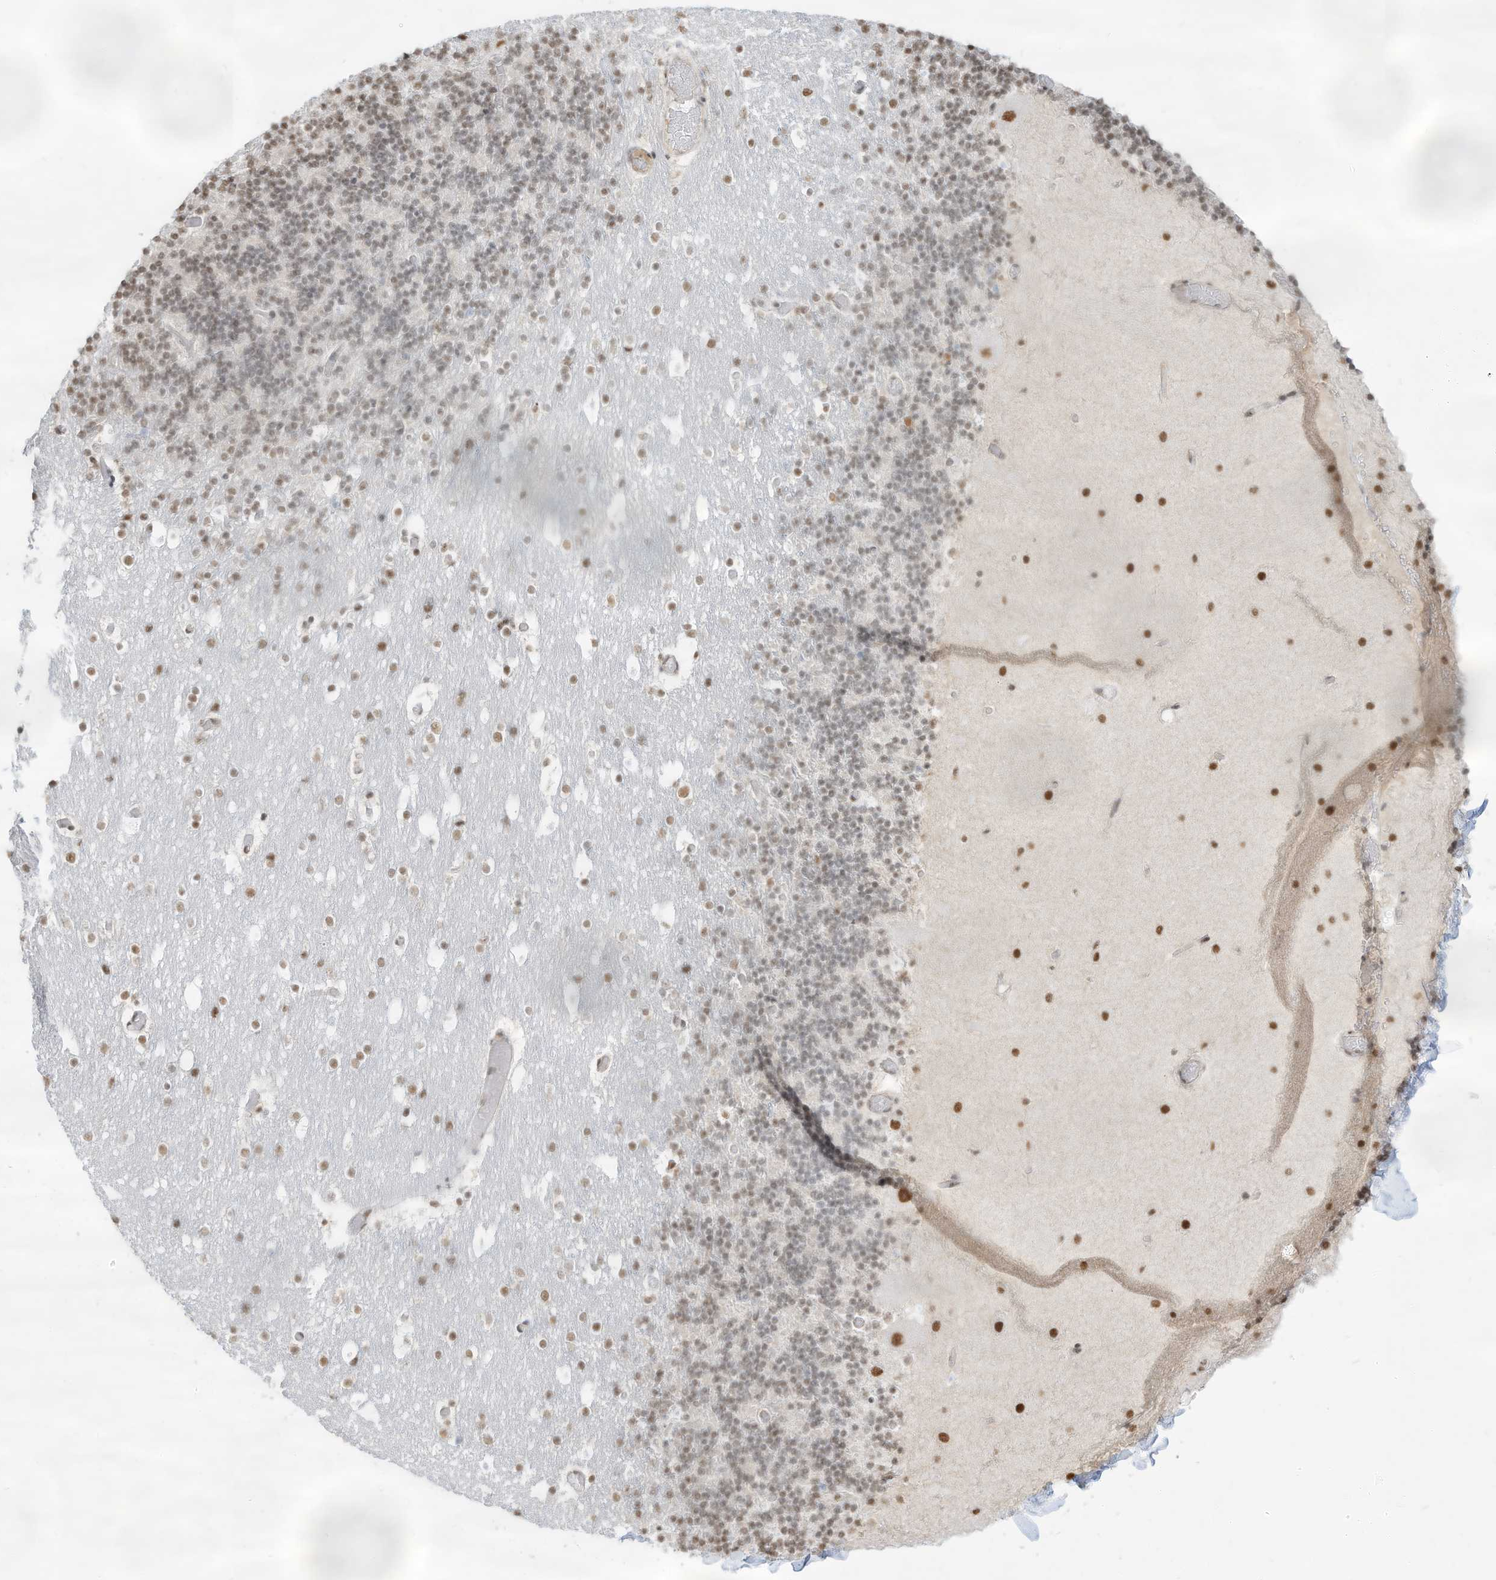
{"staining": {"intensity": "moderate", "quantity": "25%-75%", "location": "nuclear"}, "tissue": "cerebellum", "cell_type": "Cells in granular layer", "image_type": "normal", "snomed": [{"axis": "morphology", "description": "Normal tissue, NOS"}, {"axis": "topography", "description": "Cerebellum"}], "caption": "This photomicrograph reveals normal cerebellum stained with immunohistochemistry (IHC) to label a protein in brown. The nuclear of cells in granular layer show moderate positivity for the protein. Nuclei are counter-stained blue.", "gene": "NHSL1", "patient": {"sex": "male", "age": 57}}